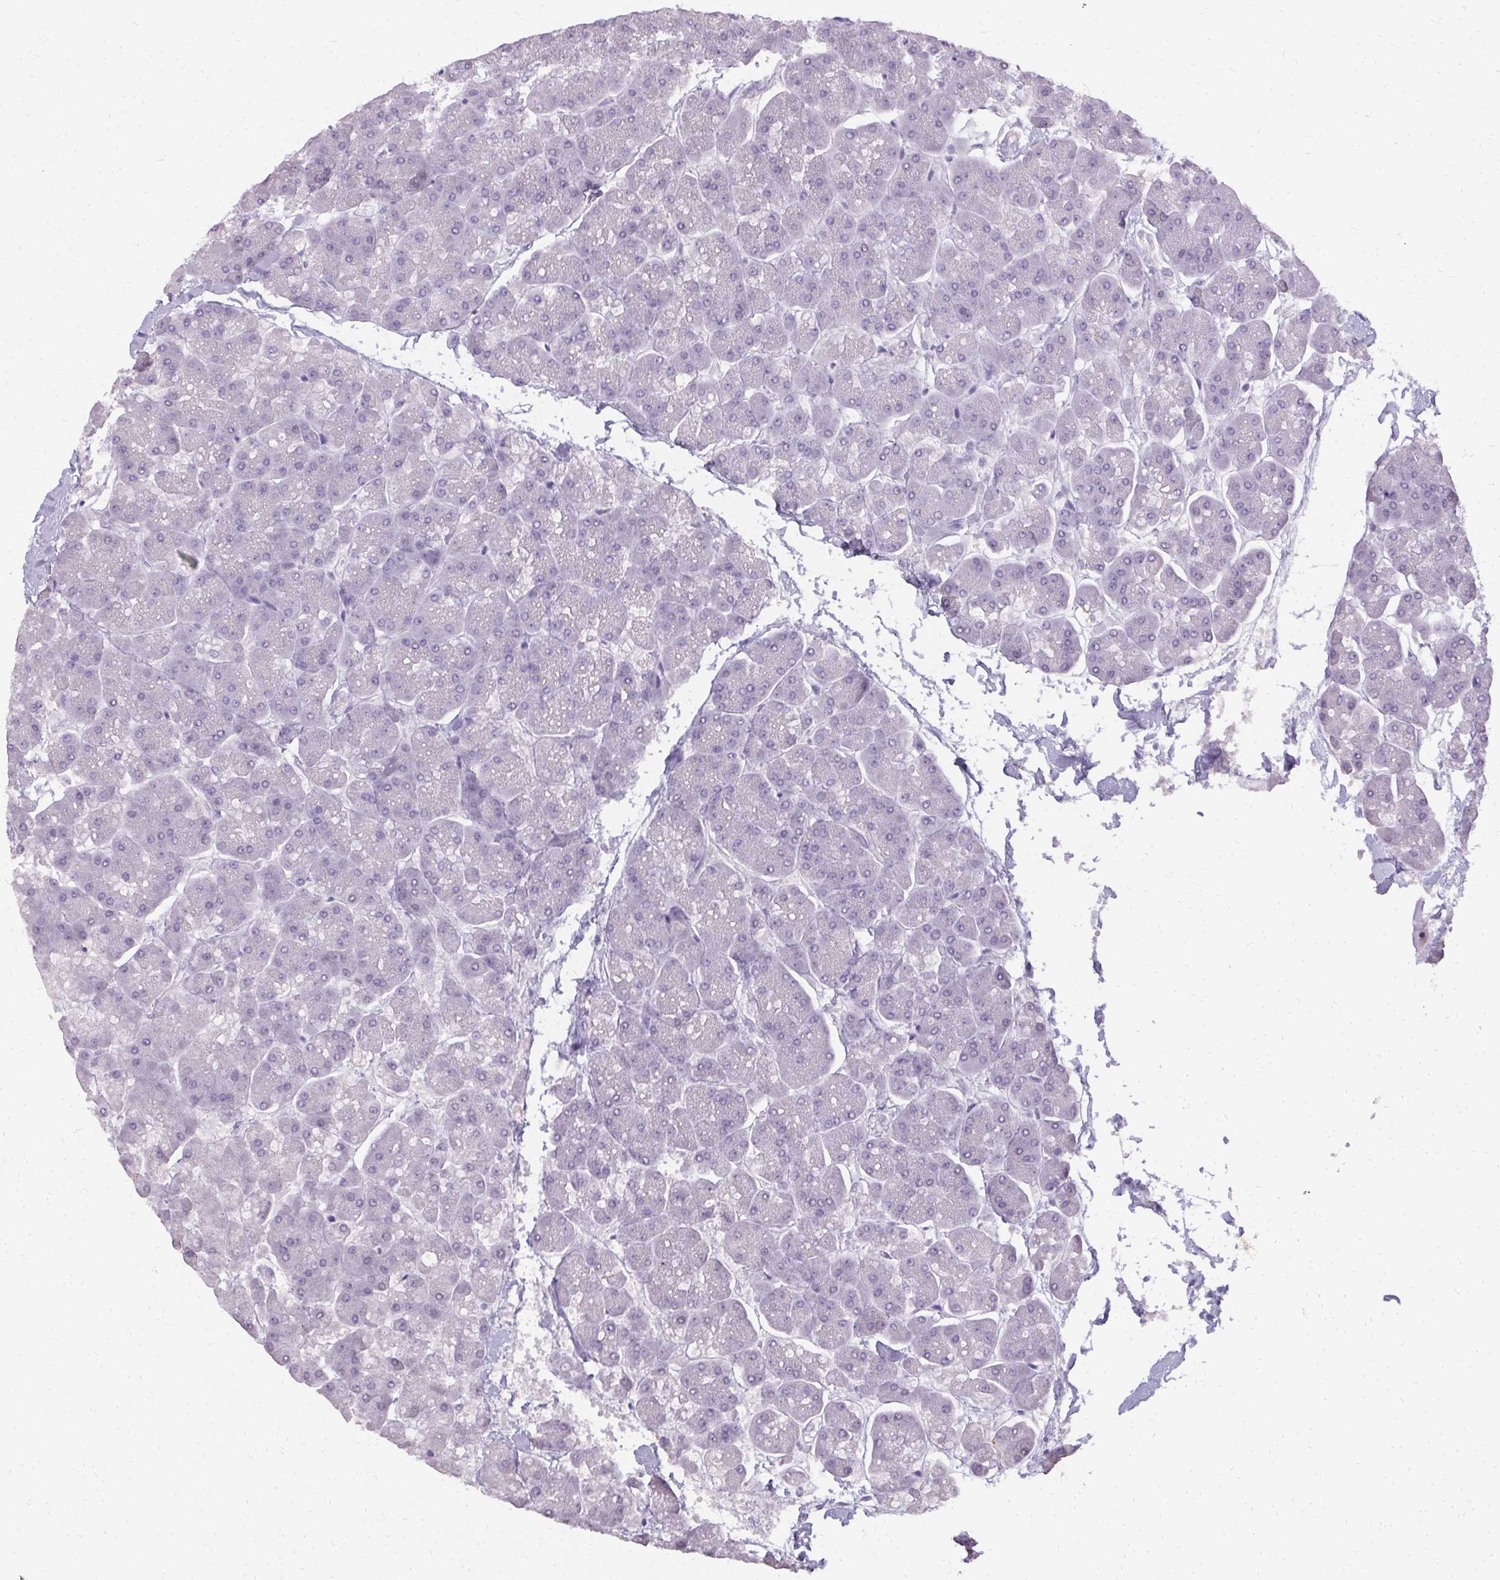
{"staining": {"intensity": "negative", "quantity": "none", "location": "none"}, "tissue": "pancreas", "cell_type": "Exocrine glandular cells", "image_type": "normal", "snomed": [{"axis": "morphology", "description": "Normal tissue, NOS"}, {"axis": "topography", "description": "Pancreas"}, {"axis": "topography", "description": "Peripheral nerve tissue"}], "caption": "Immunohistochemical staining of unremarkable pancreas shows no significant expression in exocrine glandular cells. (Stains: DAB IHC with hematoxylin counter stain, Microscopy: brightfield microscopy at high magnification).", "gene": "PMEL", "patient": {"sex": "male", "age": 54}}